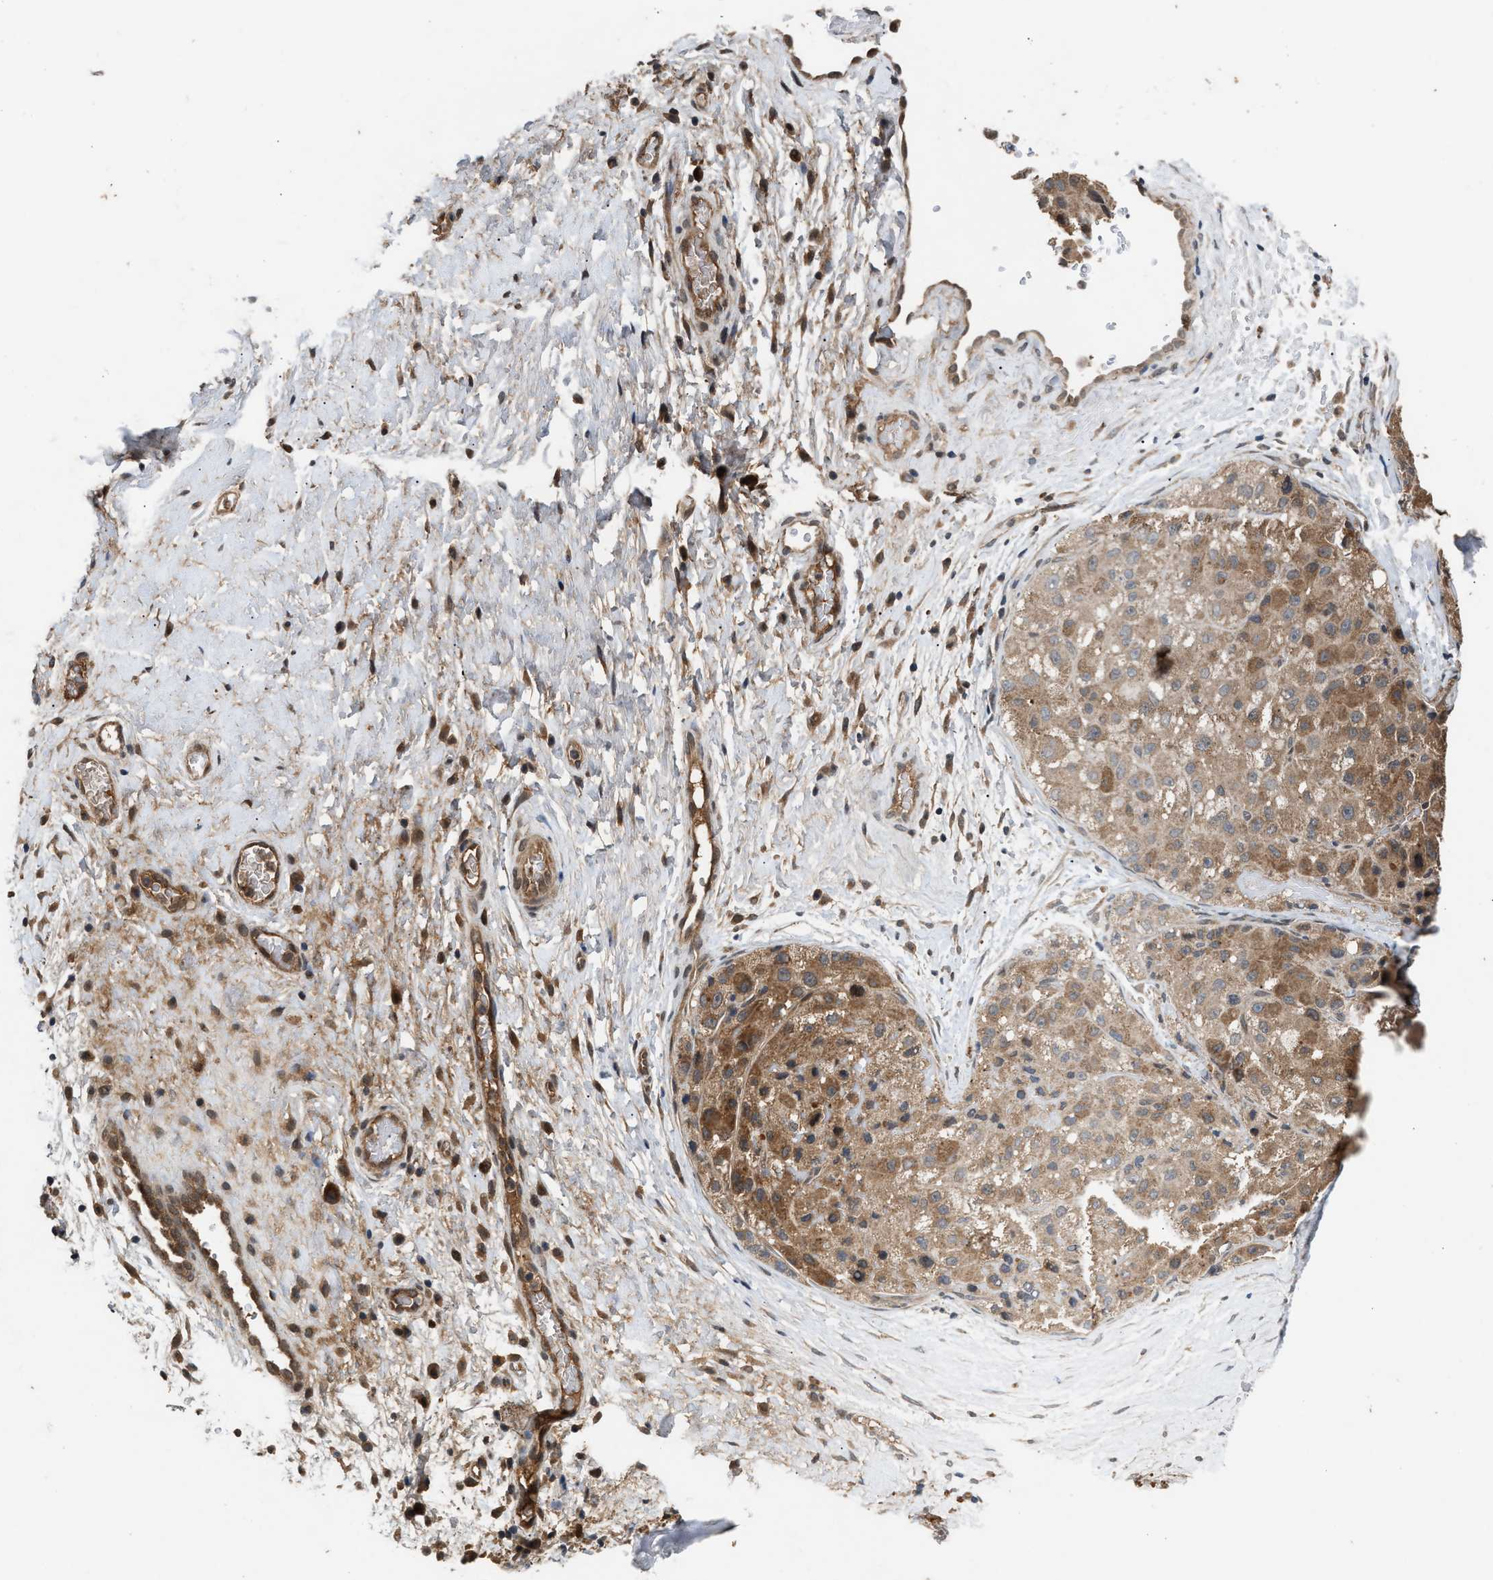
{"staining": {"intensity": "moderate", "quantity": ">75%", "location": "cytoplasmic/membranous"}, "tissue": "liver cancer", "cell_type": "Tumor cells", "image_type": "cancer", "snomed": [{"axis": "morphology", "description": "Carcinoma, Hepatocellular, NOS"}, {"axis": "topography", "description": "Liver"}], "caption": "Immunohistochemical staining of hepatocellular carcinoma (liver) demonstrates moderate cytoplasmic/membranous protein positivity in approximately >75% of tumor cells.", "gene": "RUSC2", "patient": {"sex": "male", "age": 80}}